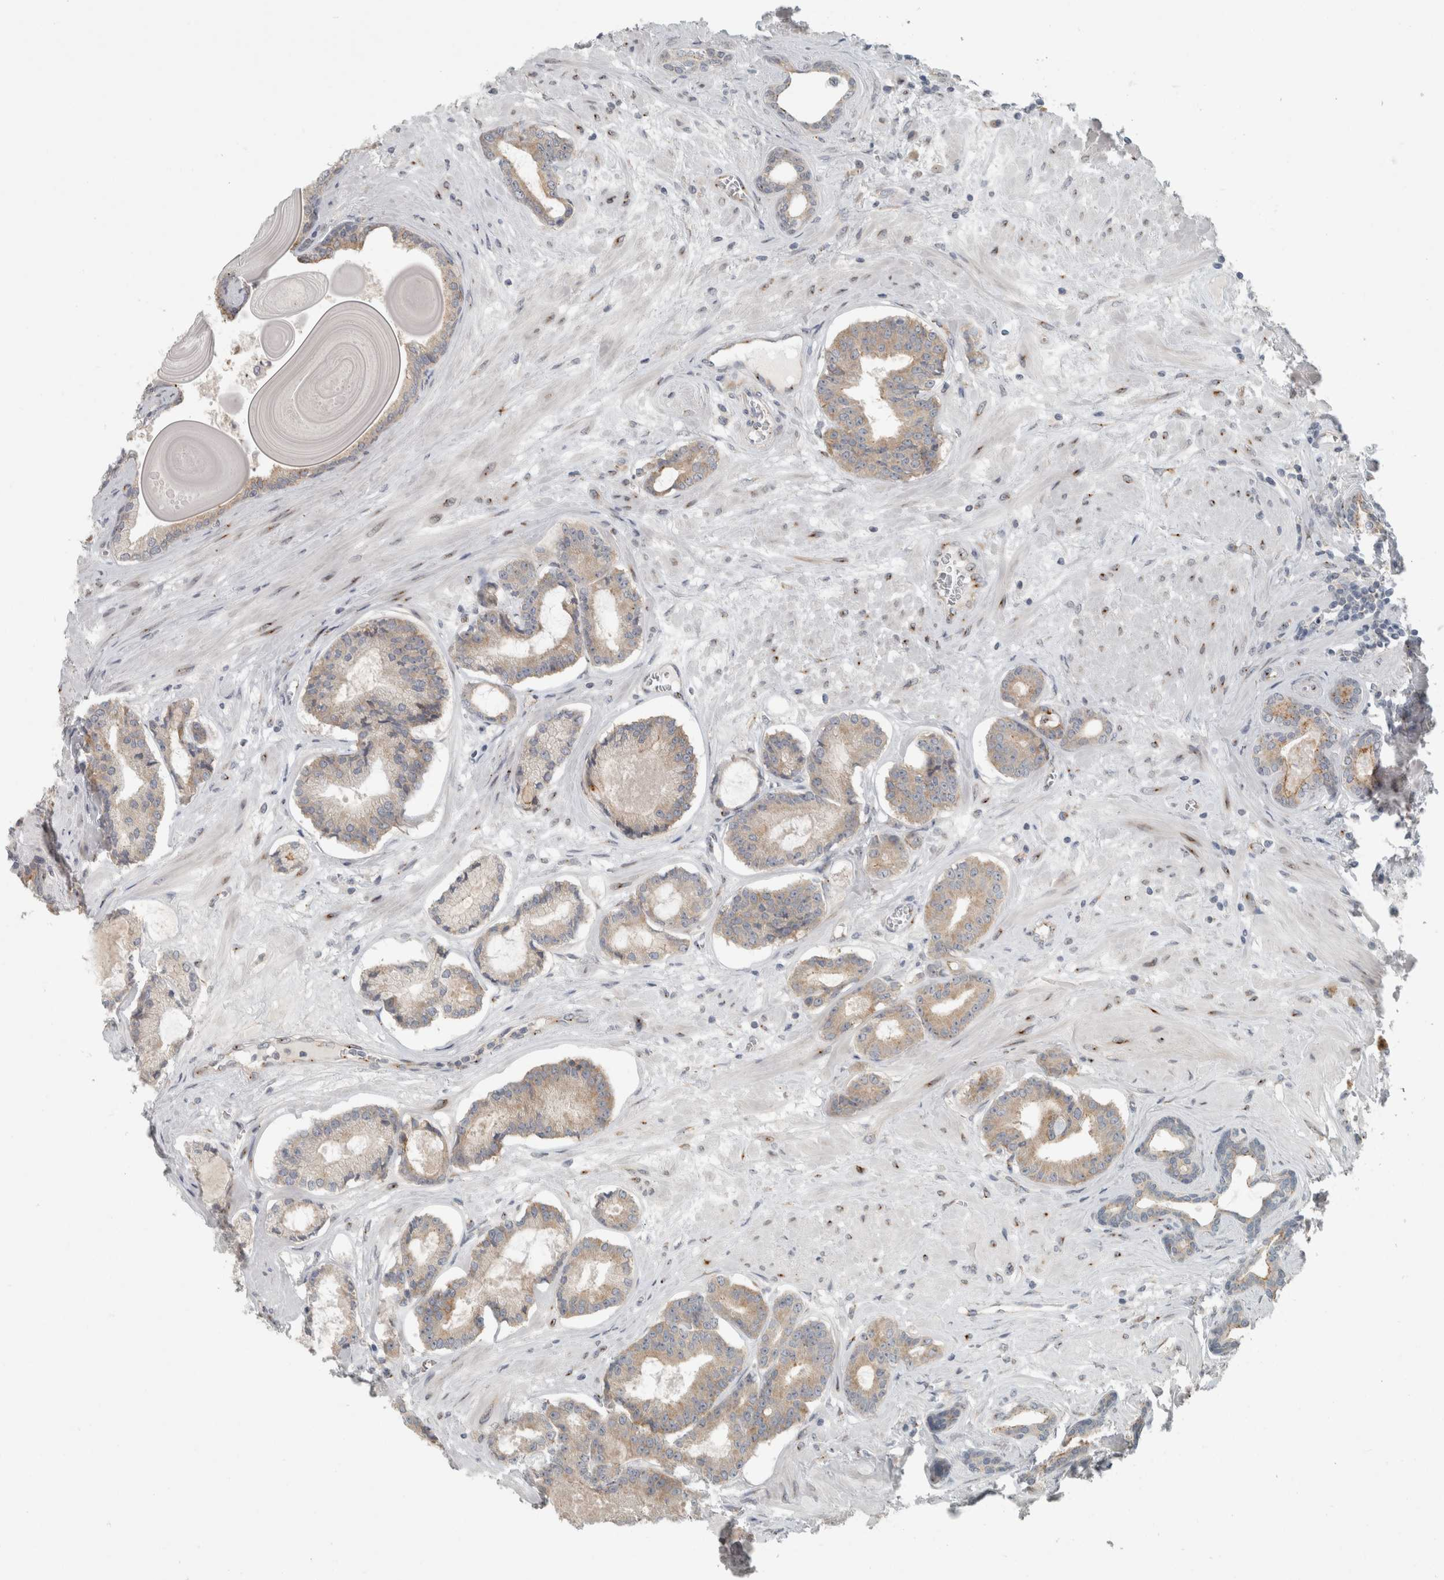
{"staining": {"intensity": "weak", "quantity": "25%-75%", "location": "cytoplasmic/membranous"}, "tissue": "prostate cancer", "cell_type": "Tumor cells", "image_type": "cancer", "snomed": [{"axis": "morphology", "description": "Adenocarcinoma, Low grade"}, {"axis": "topography", "description": "Prostate"}], "caption": "Prostate low-grade adenocarcinoma stained with DAB (3,3'-diaminobenzidine) immunohistochemistry (IHC) shows low levels of weak cytoplasmic/membranous staining in about 25%-75% of tumor cells.", "gene": "KIF1C", "patient": {"sex": "male", "age": 60}}